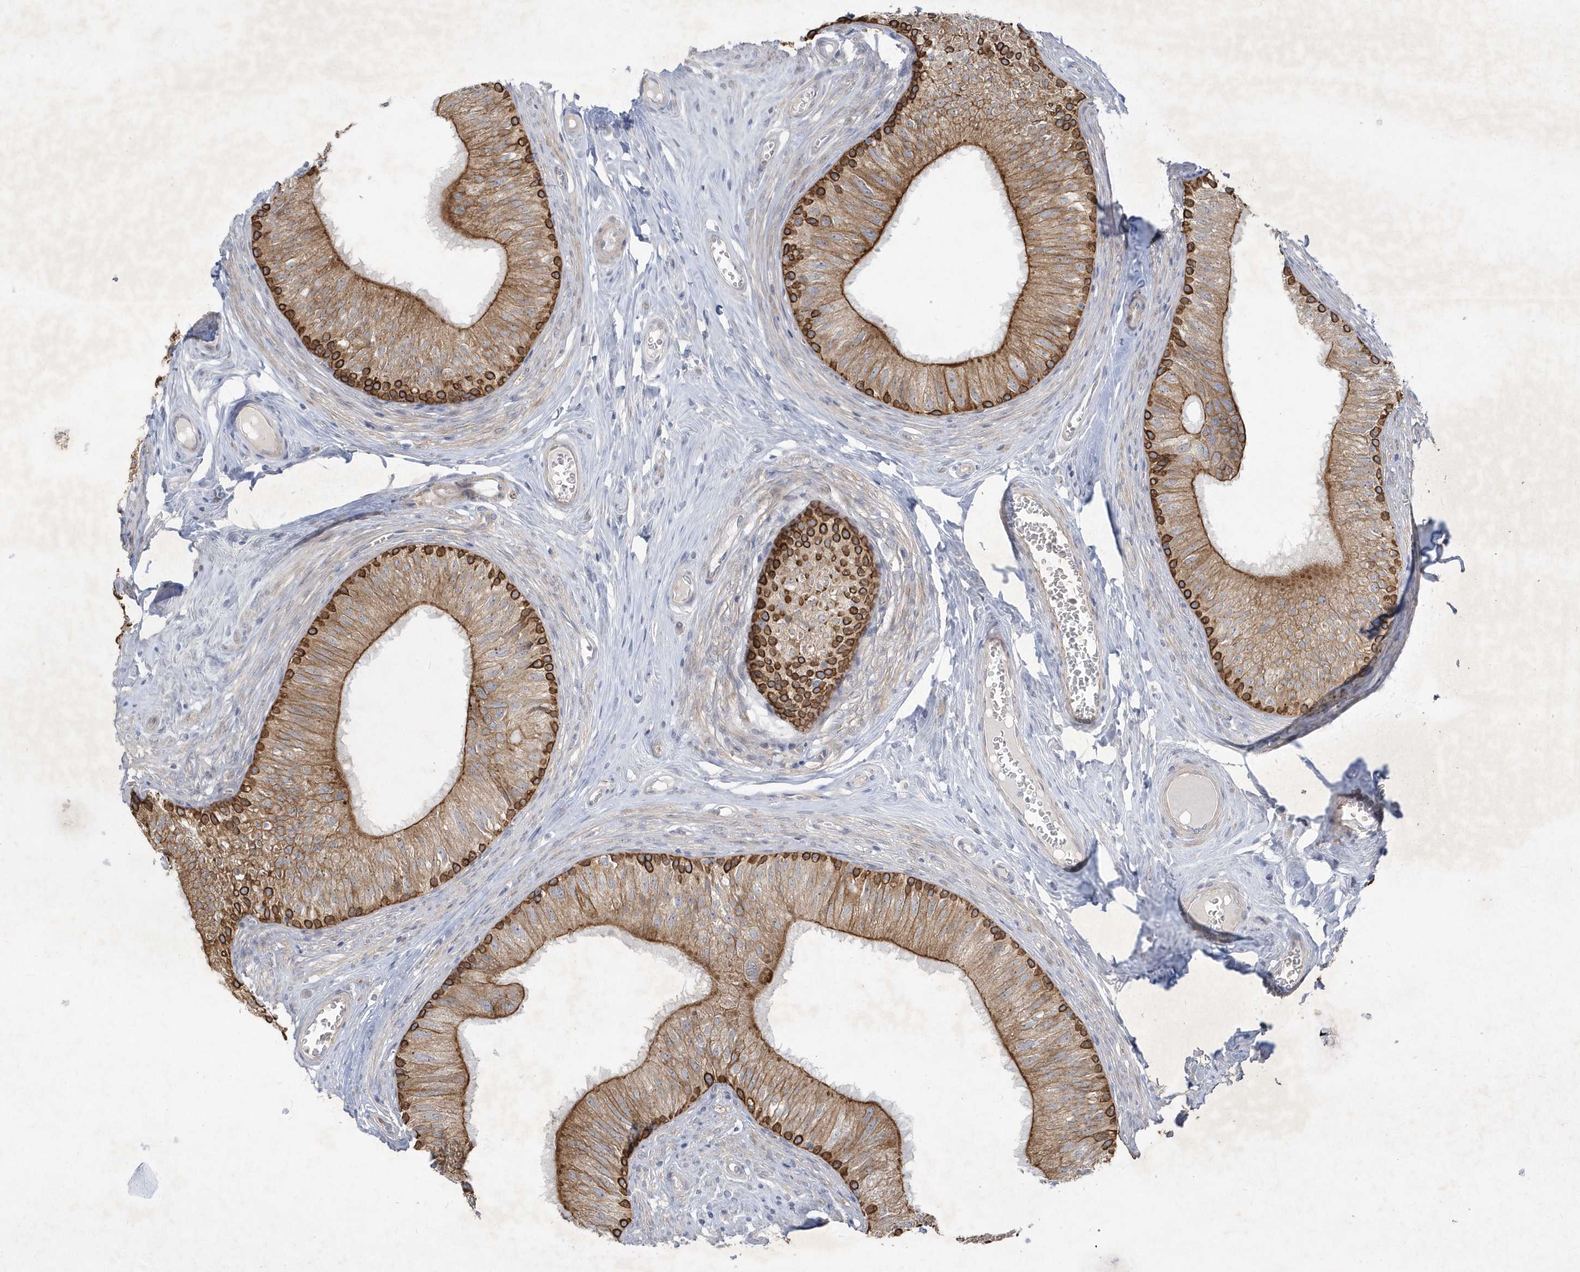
{"staining": {"intensity": "strong", "quantity": ">75%", "location": "cytoplasmic/membranous"}, "tissue": "epididymis", "cell_type": "Glandular cells", "image_type": "normal", "snomed": [{"axis": "morphology", "description": "Normal tissue, NOS"}, {"axis": "topography", "description": "Epididymis"}], "caption": "Epididymis stained with immunohistochemistry (IHC) demonstrates strong cytoplasmic/membranous staining in approximately >75% of glandular cells.", "gene": "LARS1", "patient": {"sex": "male", "age": 46}}